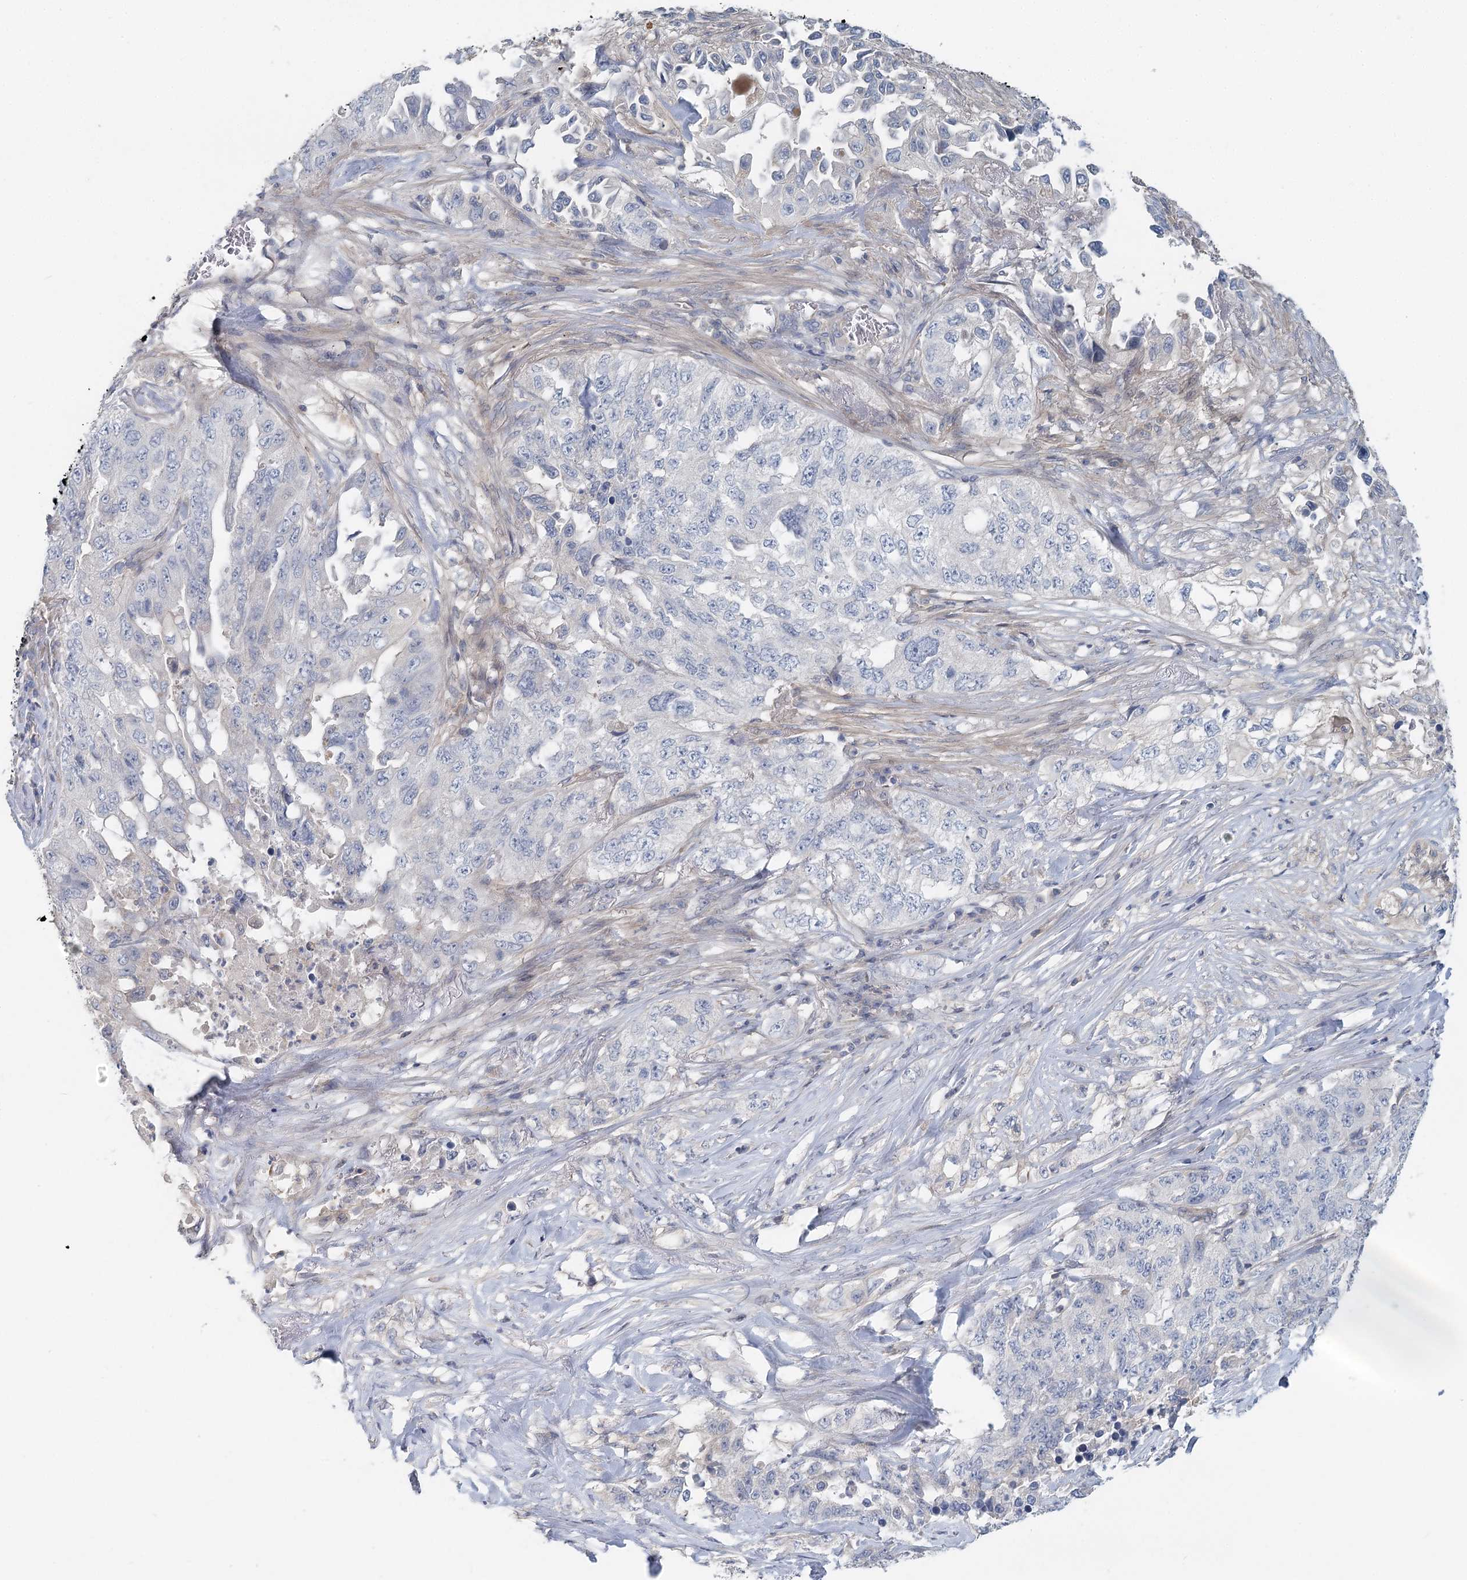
{"staining": {"intensity": "negative", "quantity": "none", "location": "none"}, "tissue": "lung cancer", "cell_type": "Tumor cells", "image_type": "cancer", "snomed": [{"axis": "morphology", "description": "Adenocarcinoma, NOS"}, {"axis": "topography", "description": "Lung"}], "caption": "The image shows no staining of tumor cells in lung adenocarcinoma. The staining is performed using DAB (3,3'-diaminobenzidine) brown chromogen with nuclei counter-stained in using hematoxylin.", "gene": "DNMBP", "patient": {"sex": "female", "age": 51}}